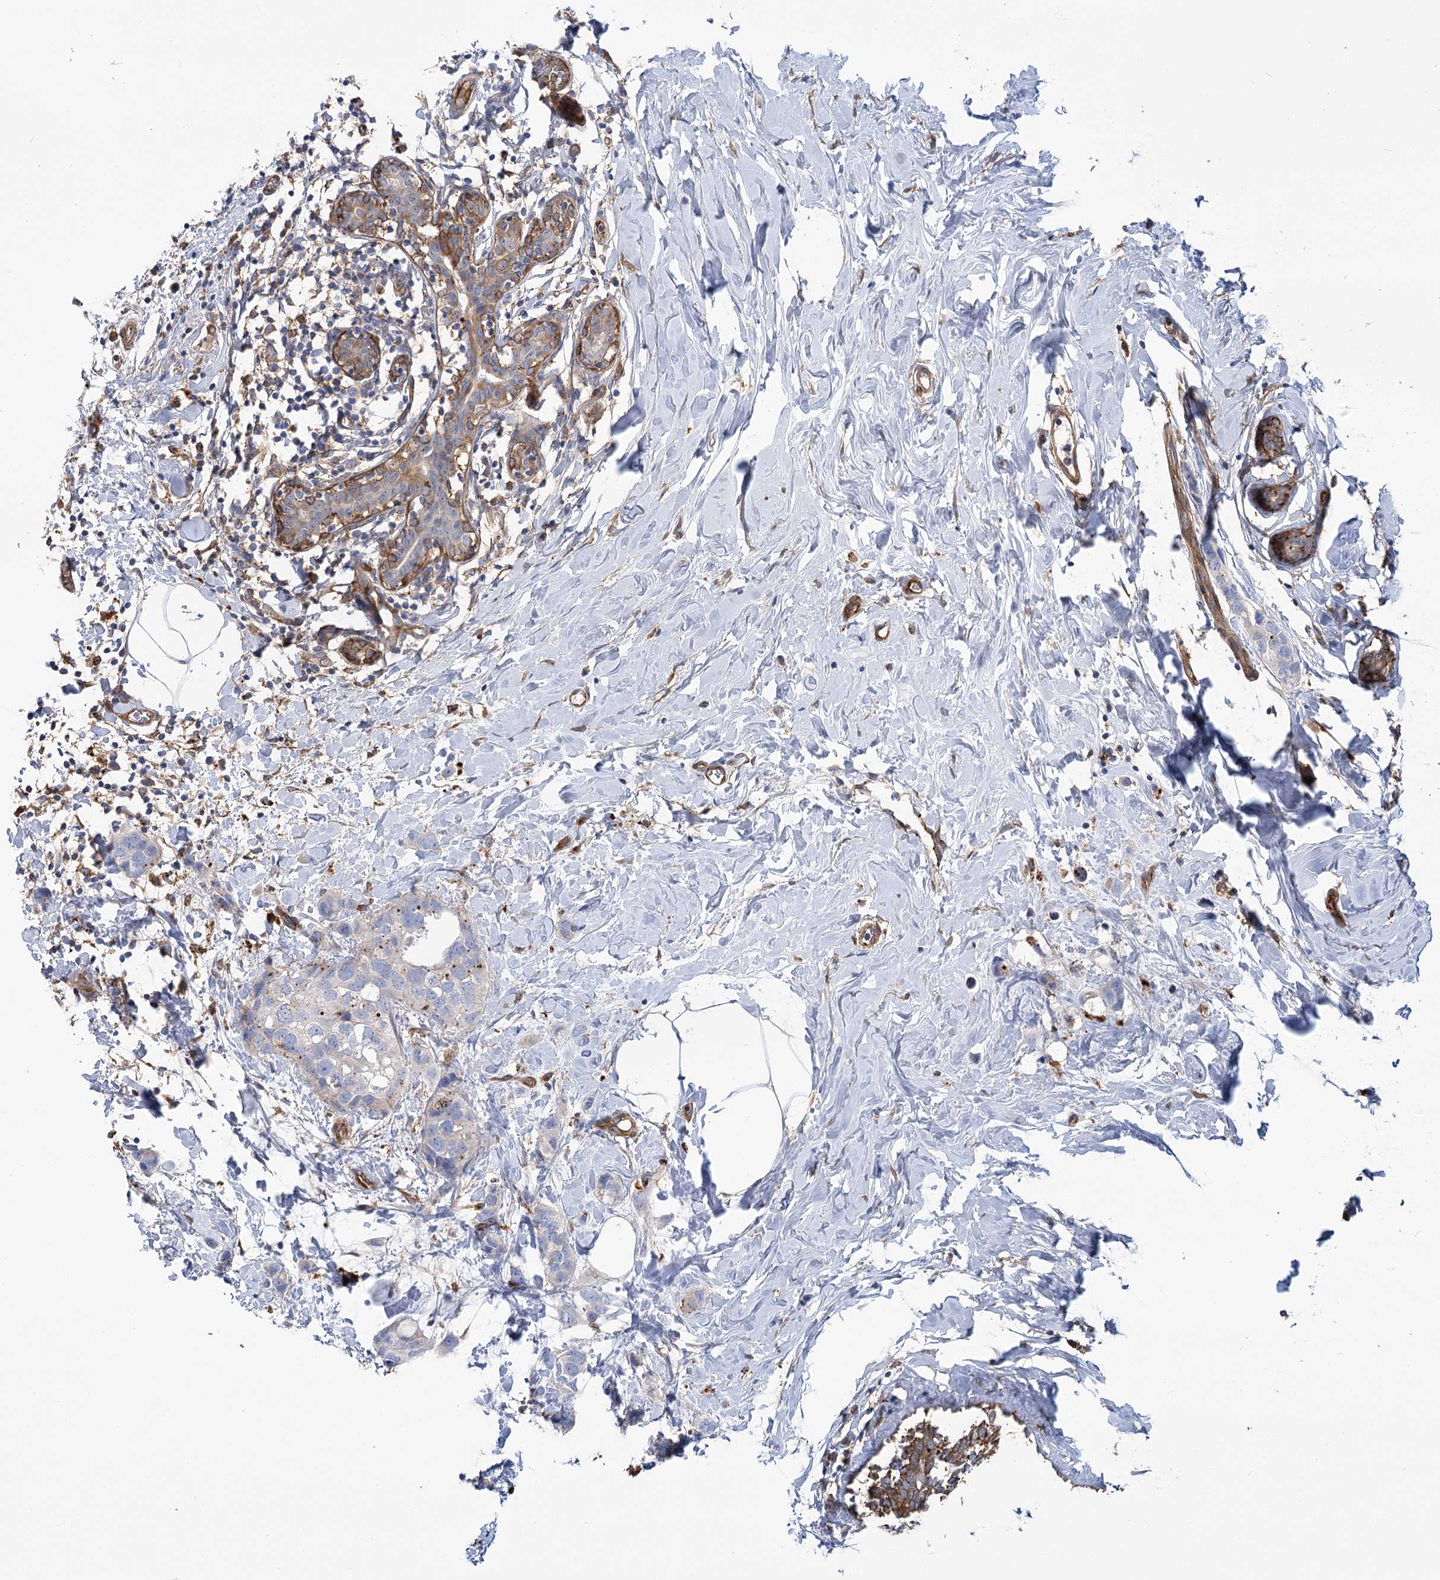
{"staining": {"intensity": "negative", "quantity": "none", "location": "none"}, "tissue": "breast cancer", "cell_type": "Tumor cells", "image_type": "cancer", "snomed": [{"axis": "morphology", "description": "Normal tissue, NOS"}, {"axis": "morphology", "description": "Duct carcinoma"}, {"axis": "topography", "description": "Breast"}], "caption": "This is a image of IHC staining of invasive ductal carcinoma (breast), which shows no positivity in tumor cells. (DAB (3,3'-diaminobenzidine) immunohistochemistry, high magnification).", "gene": "GUSB", "patient": {"sex": "female", "age": 50}}